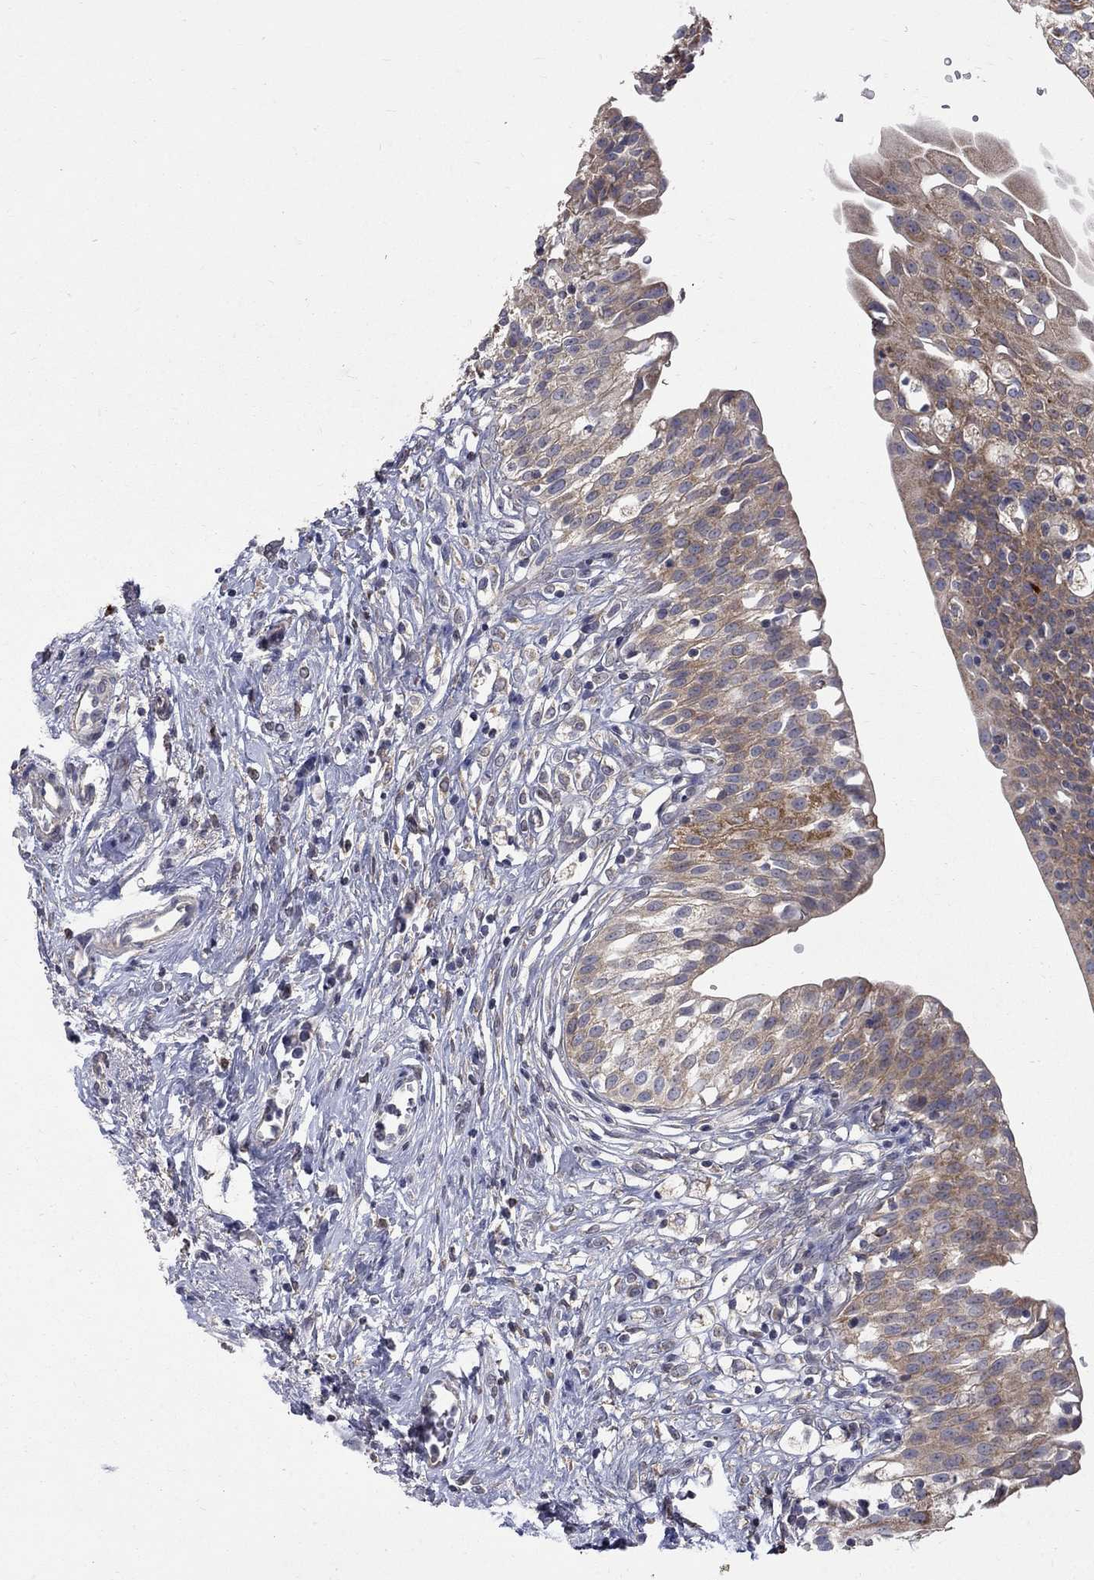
{"staining": {"intensity": "moderate", "quantity": ">75%", "location": "cytoplasmic/membranous"}, "tissue": "urinary bladder", "cell_type": "Urothelial cells", "image_type": "normal", "snomed": [{"axis": "morphology", "description": "Normal tissue, NOS"}, {"axis": "topography", "description": "Urinary bladder"}], "caption": "About >75% of urothelial cells in unremarkable human urinary bladder demonstrate moderate cytoplasmic/membranous protein positivity as visualized by brown immunohistochemical staining.", "gene": "SH2B1", "patient": {"sex": "male", "age": 76}}